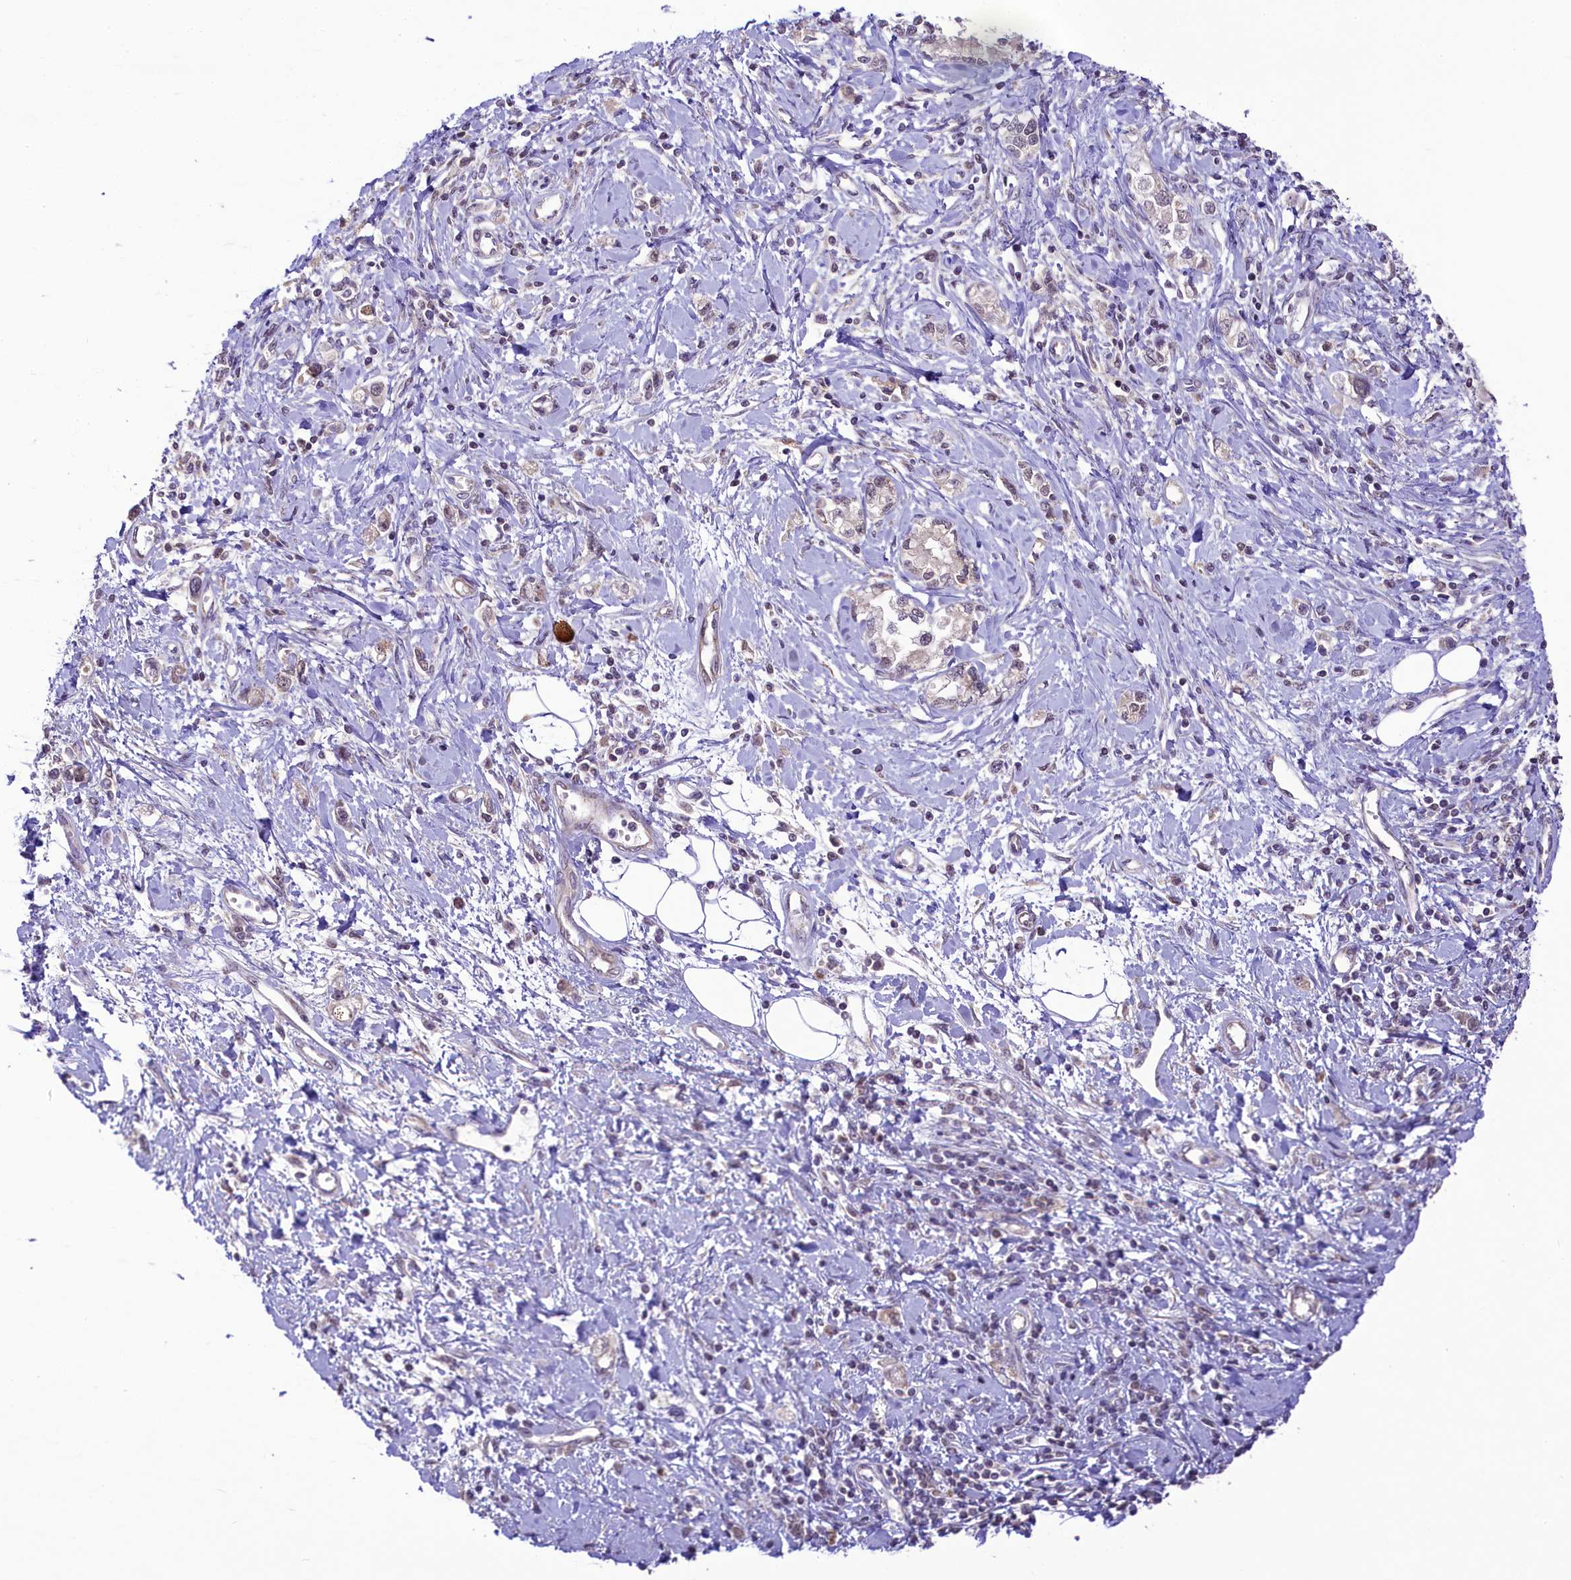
{"staining": {"intensity": "negative", "quantity": "none", "location": "none"}, "tissue": "stomach cancer", "cell_type": "Tumor cells", "image_type": "cancer", "snomed": [{"axis": "morphology", "description": "Adenocarcinoma, NOS"}, {"axis": "topography", "description": "Stomach"}], "caption": "Immunohistochemistry histopathology image of adenocarcinoma (stomach) stained for a protein (brown), which demonstrates no positivity in tumor cells.", "gene": "PAF1", "patient": {"sex": "female", "age": 76}}